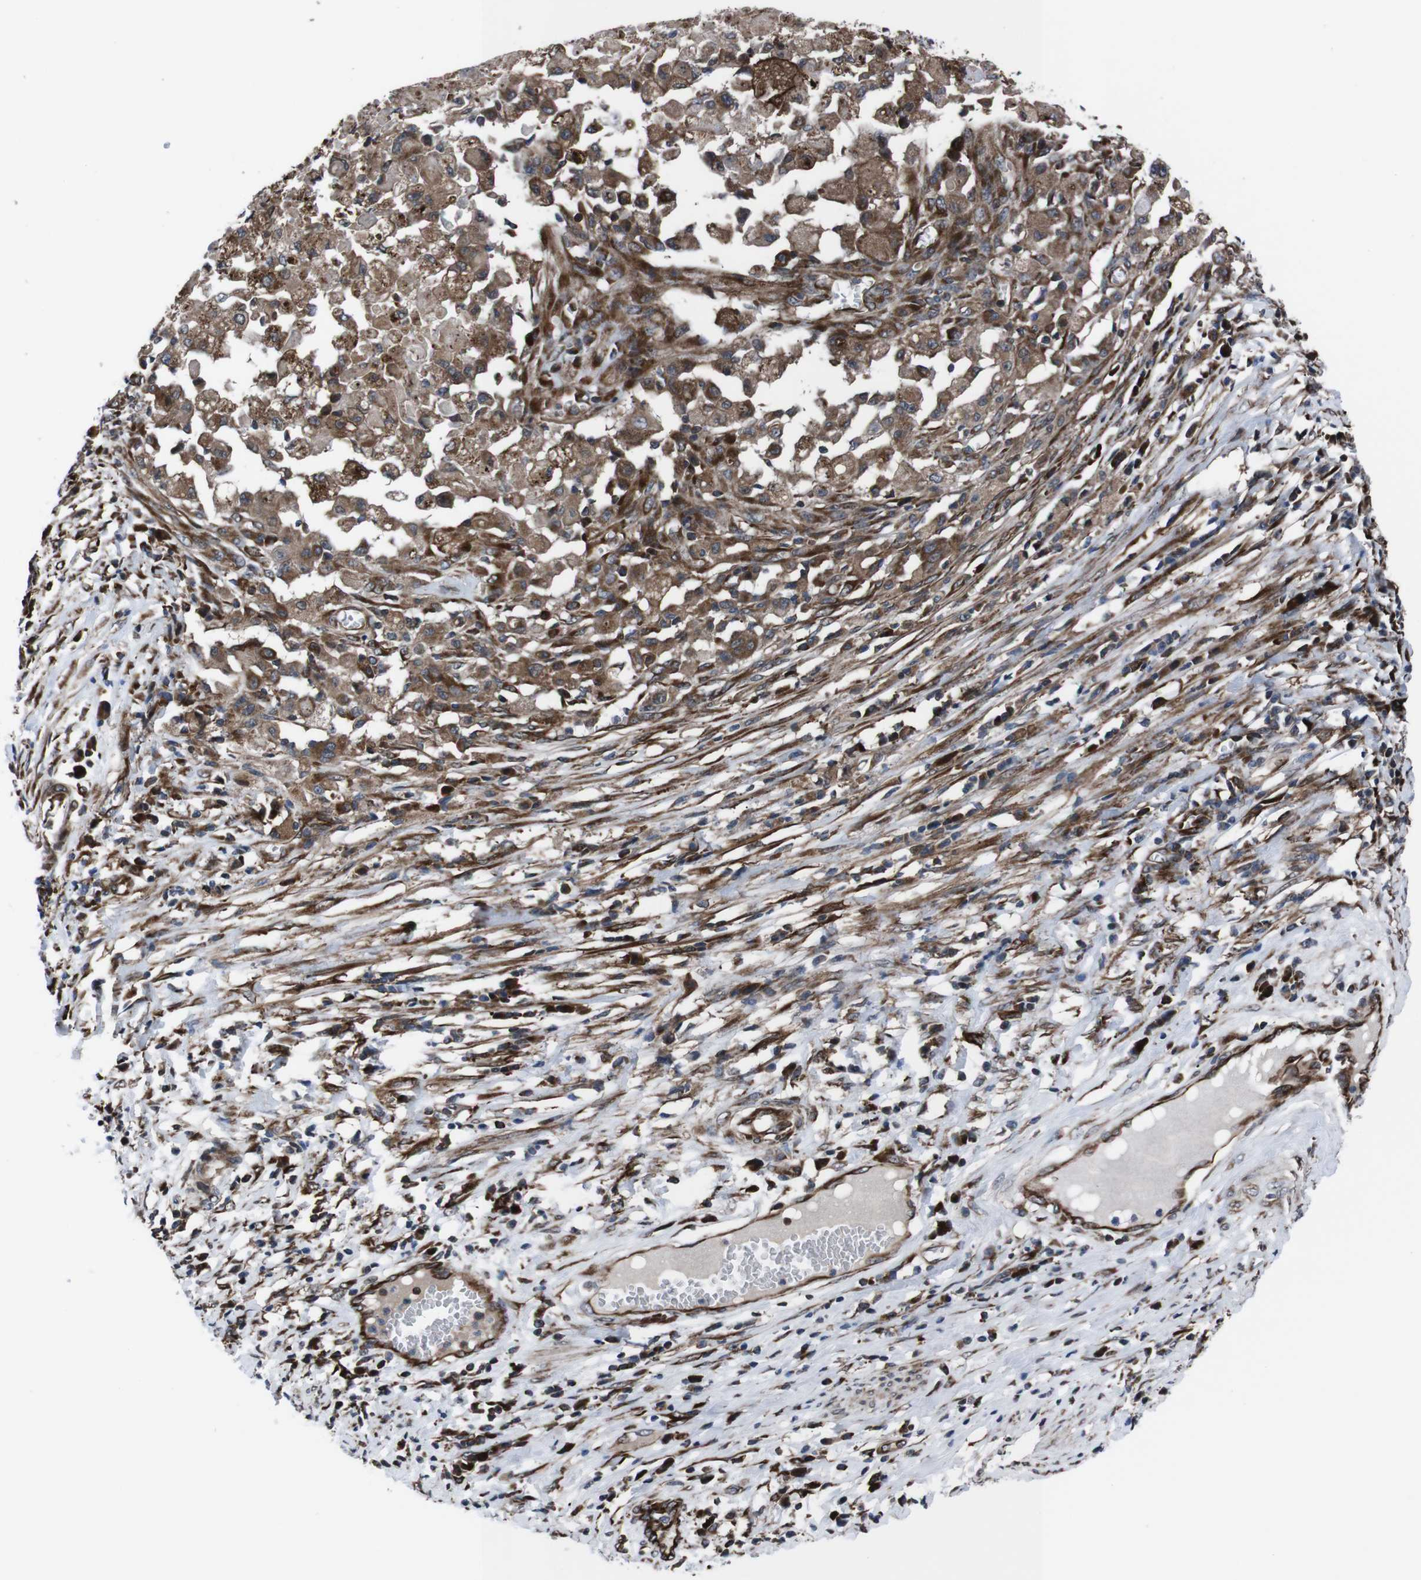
{"staining": {"intensity": "moderate", "quantity": ">75%", "location": "cytoplasmic/membranous"}, "tissue": "cervical cancer", "cell_type": "Tumor cells", "image_type": "cancer", "snomed": [{"axis": "morphology", "description": "Squamous cell carcinoma, NOS"}, {"axis": "topography", "description": "Cervix"}], "caption": "Immunohistochemistry (IHC) of cervical cancer demonstrates medium levels of moderate cytoplasmic/membranous expression in about >75% of tumor cells.", "gene": "EIF4A2", "patient": {"sex": "female", "age": 39}}